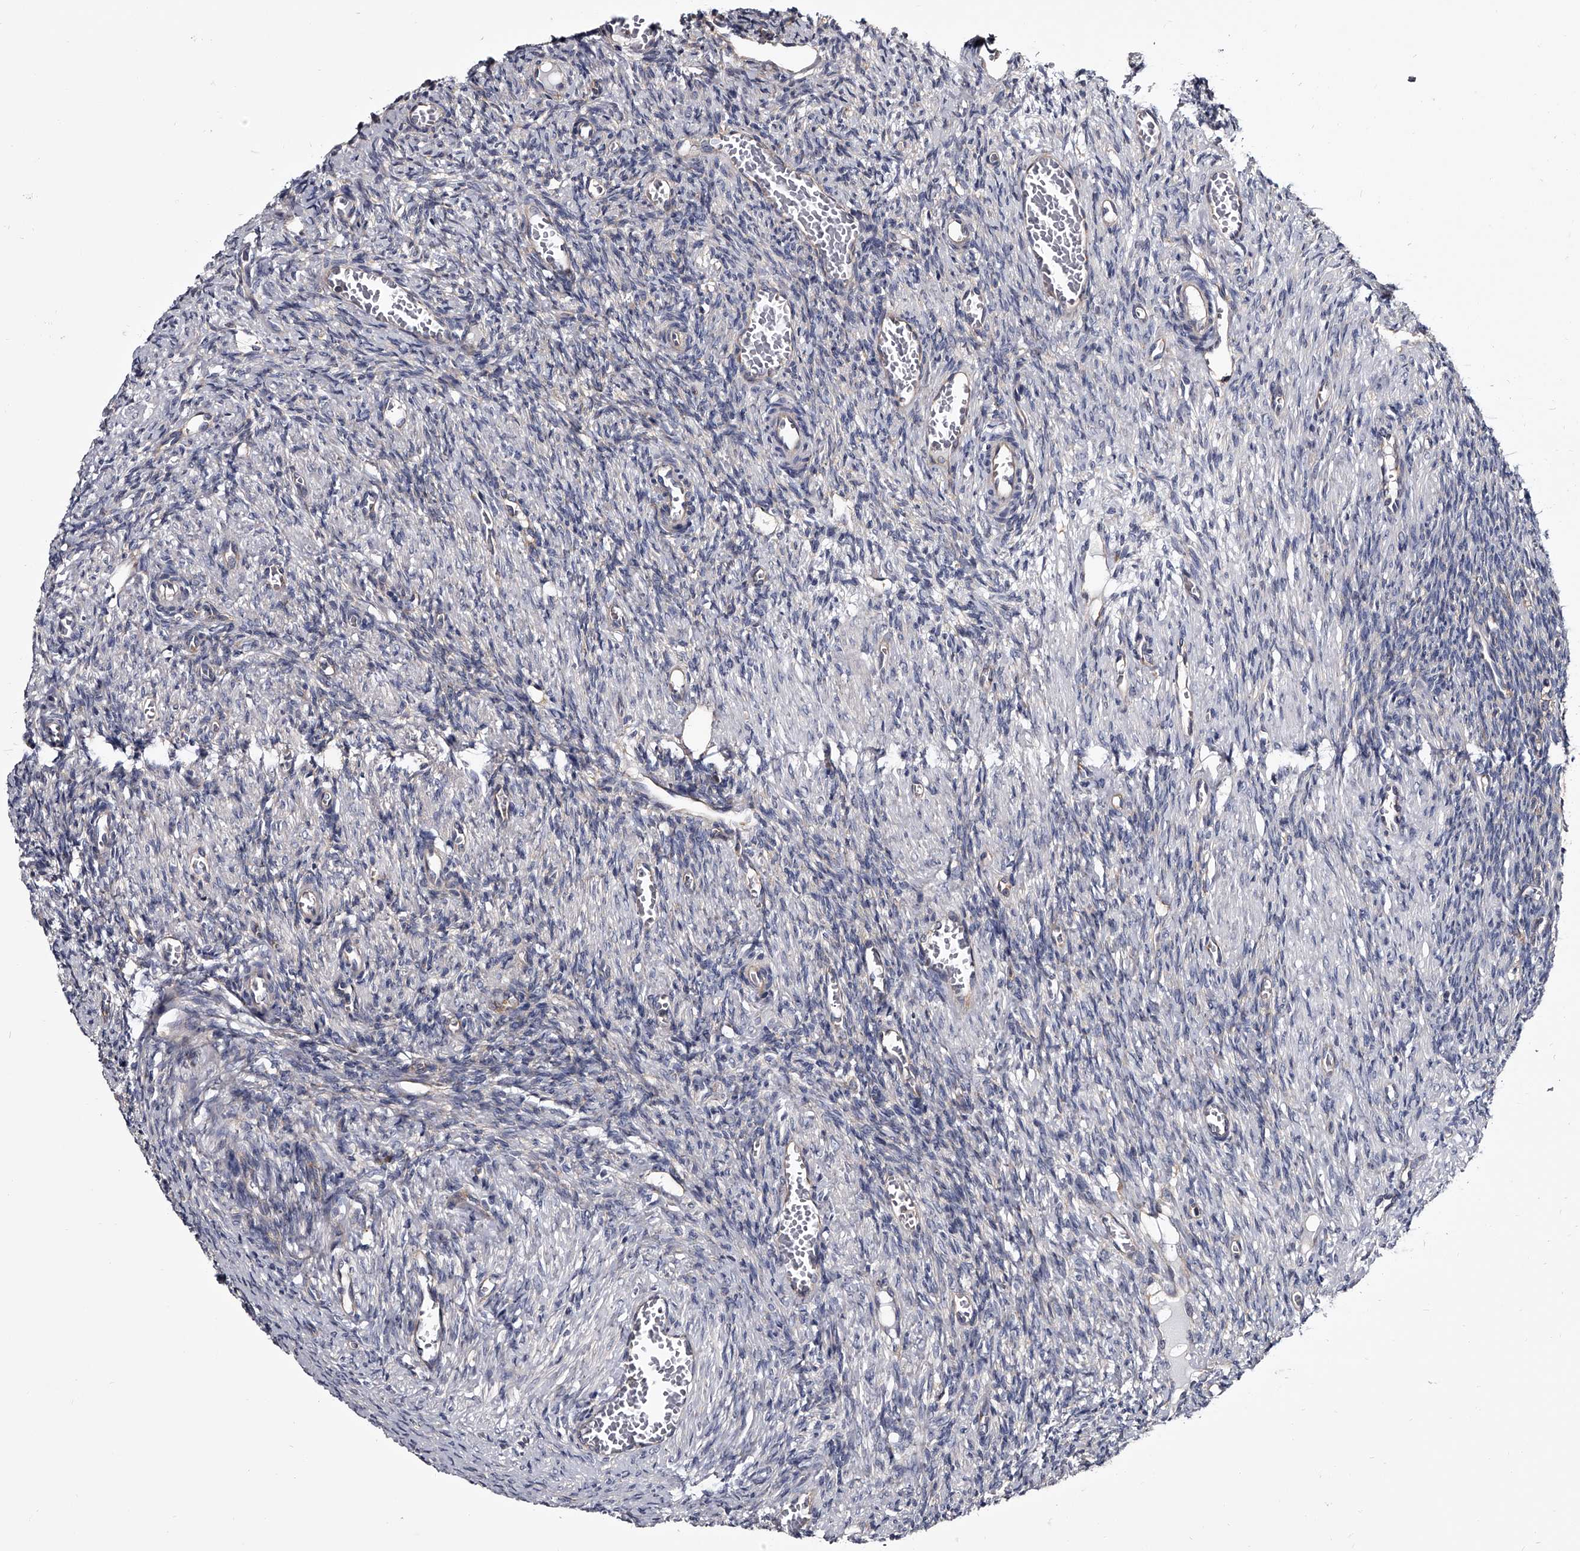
{"staining": {"intensity": "negative", "quantity": "none", "location": "none"}, "tissue": "ovary", "cell_type": "Ovarian stroma cells", "image_type": "normal", "snomed": [{"axis": "morphology", "description": "Normal tissue, NOS"}, {"axis": "topography", "description": "Ovary"}], "caption": "A high-resolution photomicrograph shows immunohistochemistry staining of unremarkable ovary, which shows no significant expression in ovarian stroma cells.", "gene": "GAPVD1", "patient": {"sex": "female", "age": 27}}